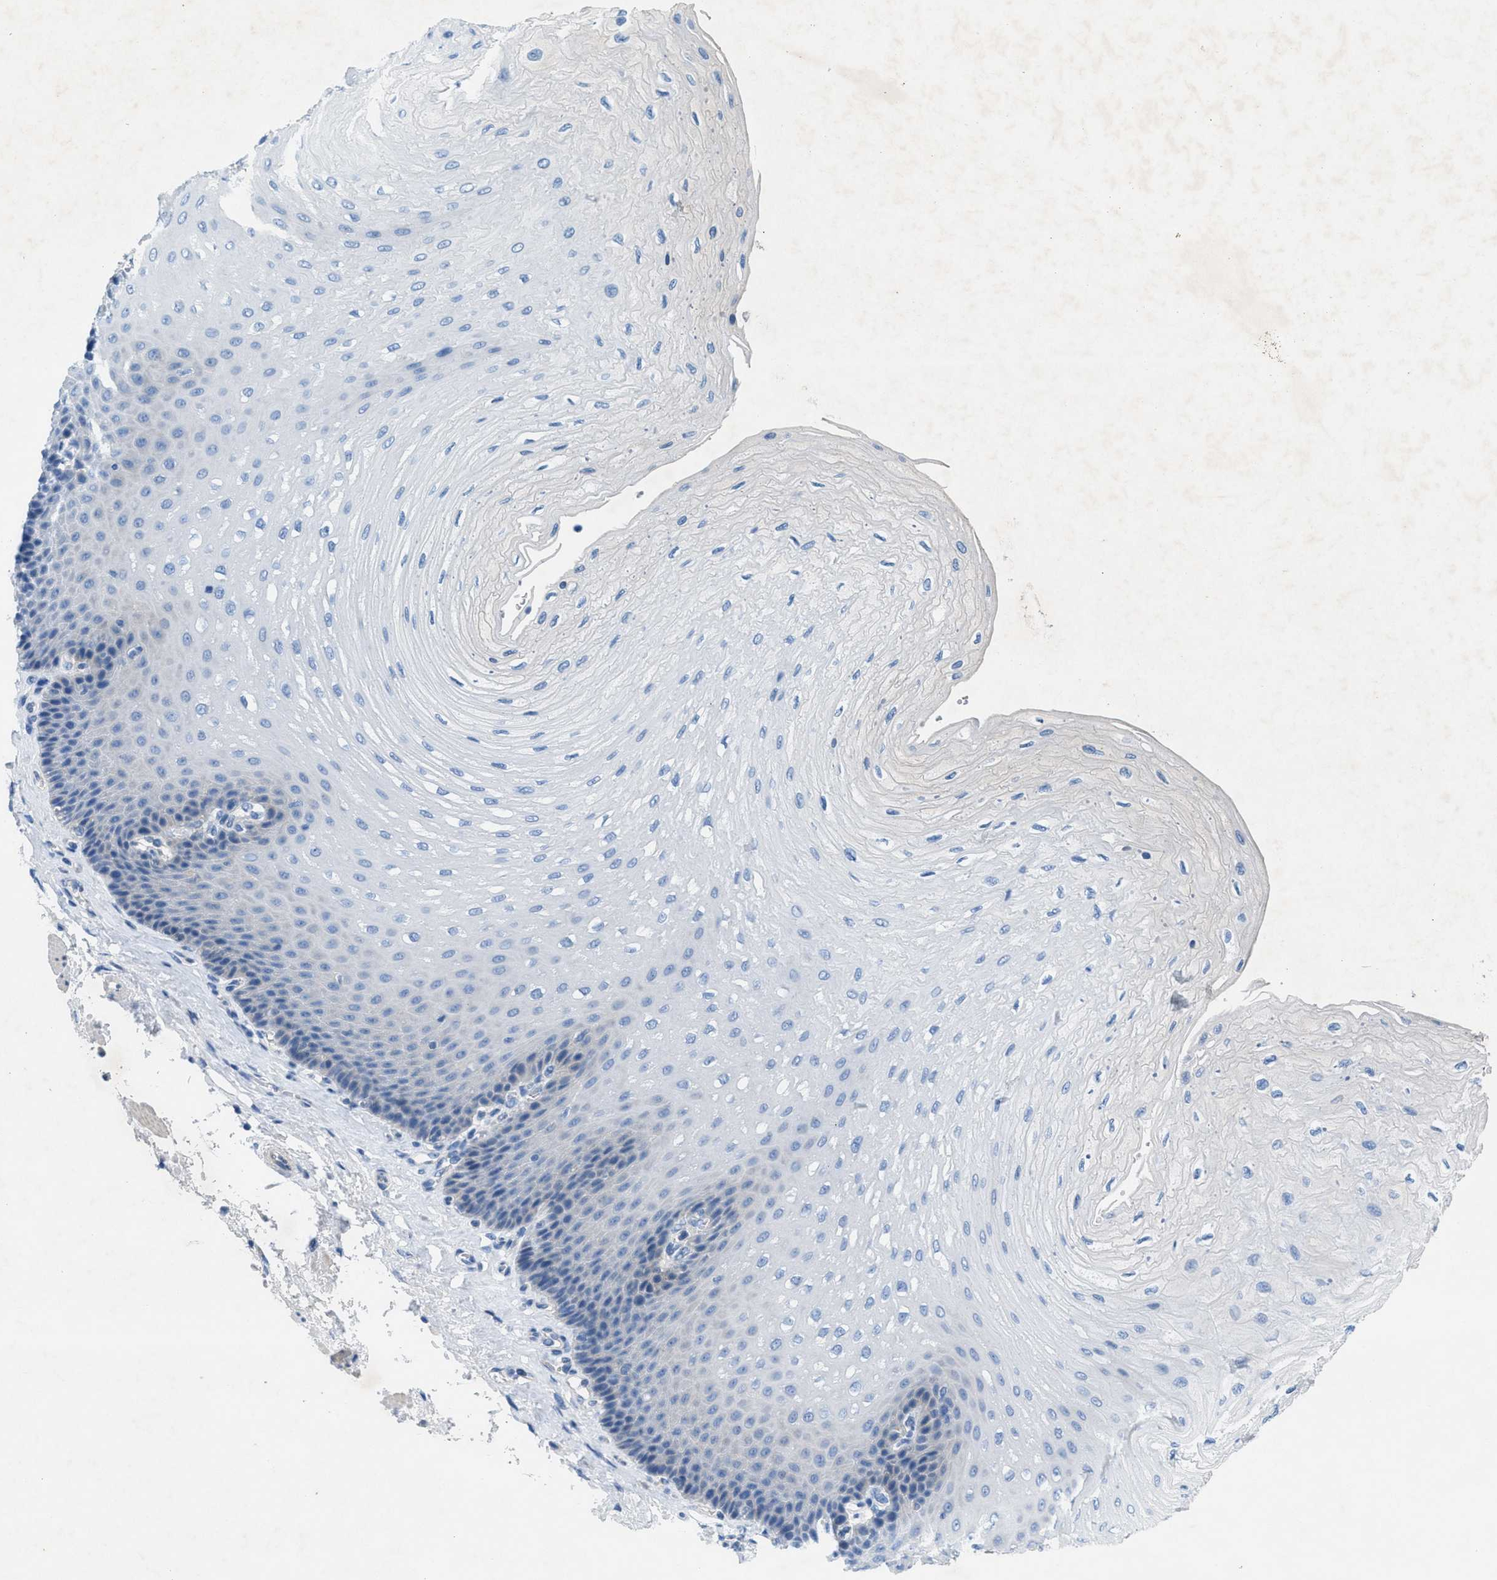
{"staining": {"intensity": "negative", "quantity": "none", "location": "none"}, "tissue": "esophagus", "cell_type": "Squamous epithelial cells", "image_type": "normal", "snomed": [{"axis": "morphology", "description": "Normal tissue, NOS"}, {"axis": "topography", "description": "Esophagus"}], "caption": "This histopathology image is of normal esophagus stained with immunohistochemistry to label a protein in brown with the nuclei are counter-stained blue. There is no staining in squamous epithelial cells. (Stains: DAB immunohistochemistry (IHC) with hematoxylin counter stain, Microscopy: brightfield microscopy at high magnification).", "gene": "GALNT17", "patient": {"sex": "female", "age": 72}}